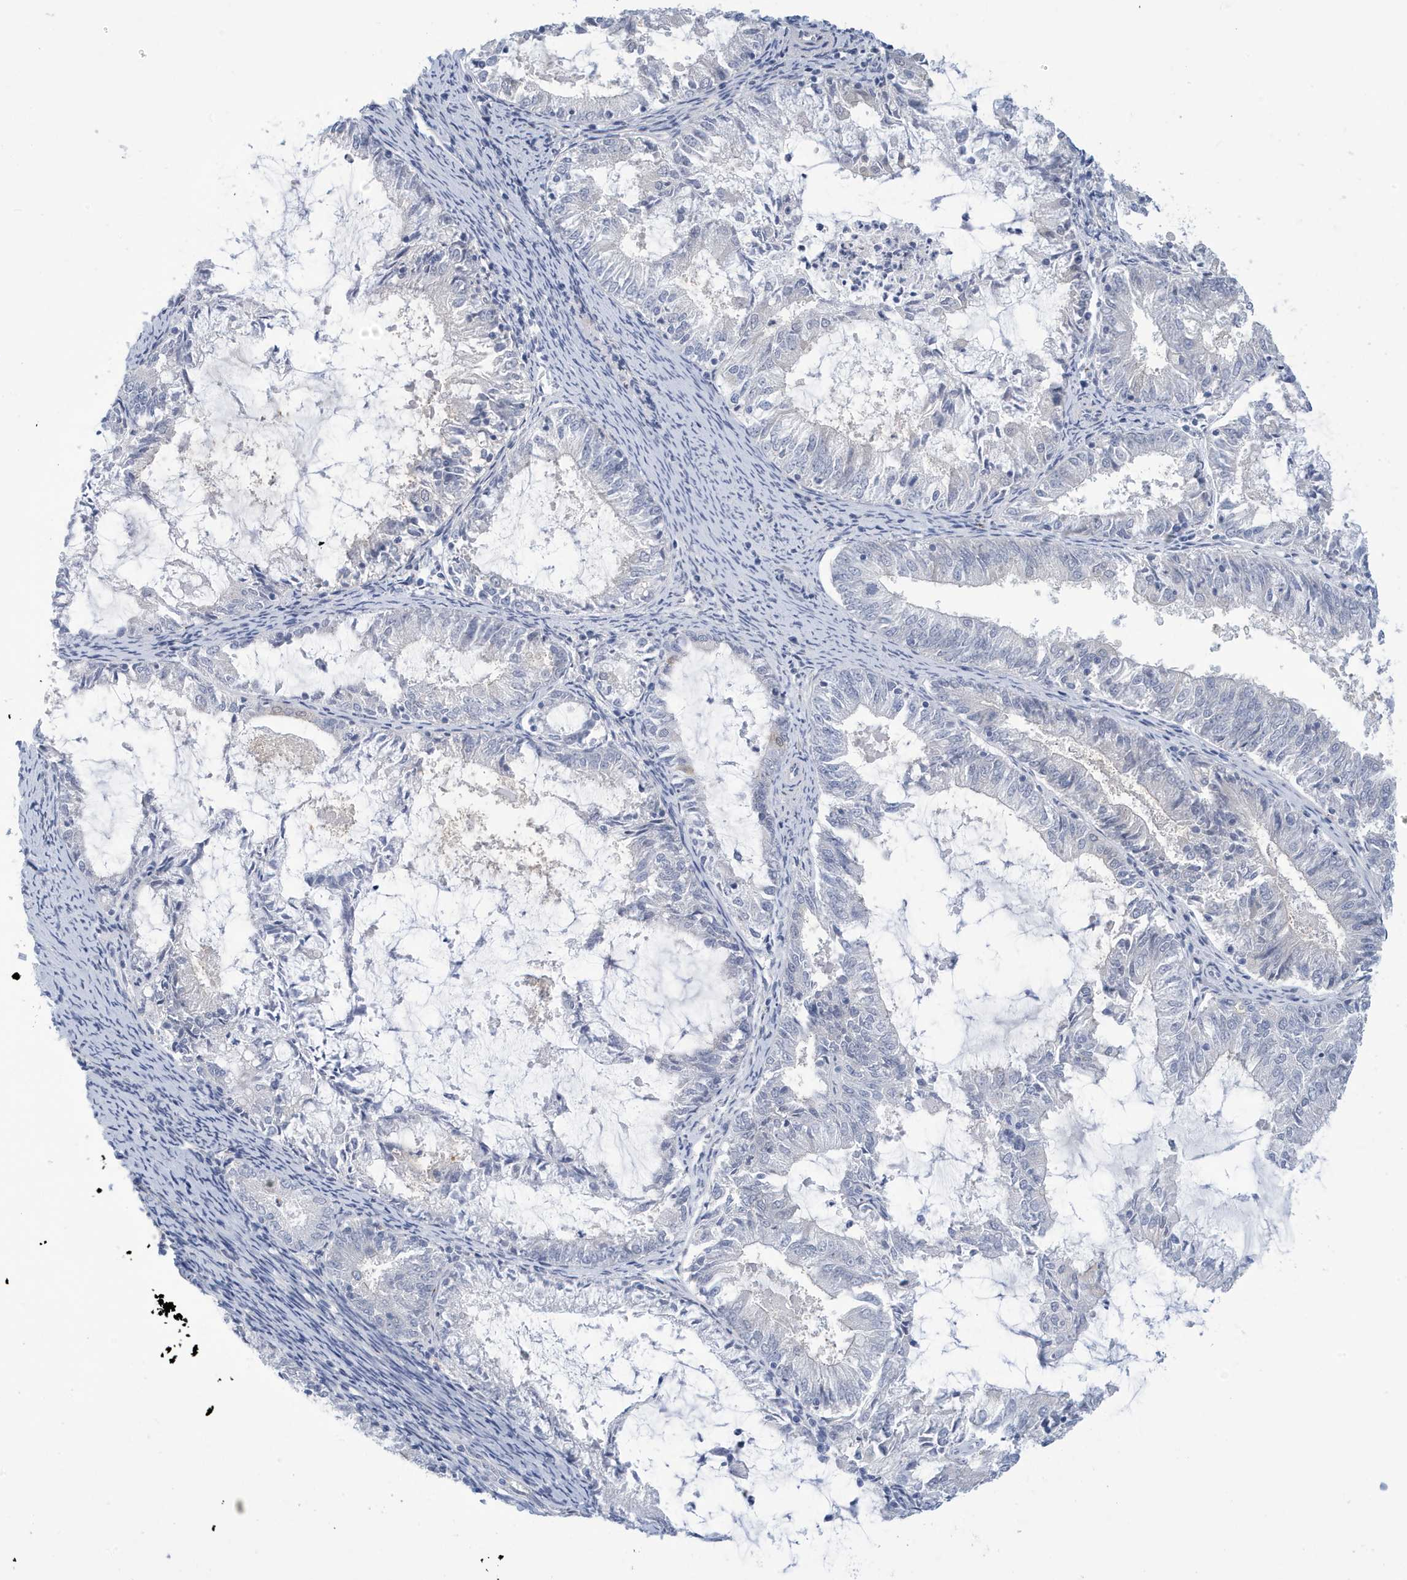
{"staining": {"intensity": "negative", "quantity": "none", "location": "none"}, "tissue": "endometrial cancer", "cell_type": "Tumor cells", "image_type": "cancer", "snomed": [{"axis": "morphology", "description": "Adenocarcinoma, NOS"}, {"axis": "topography", "description": "Endometrium"}], "caption": "Tumor cells are negative for brown protein staining in endometrial adenocarcinoma.", "gene": "VTA1", "patient": {"sex": "female", "age": 57}}